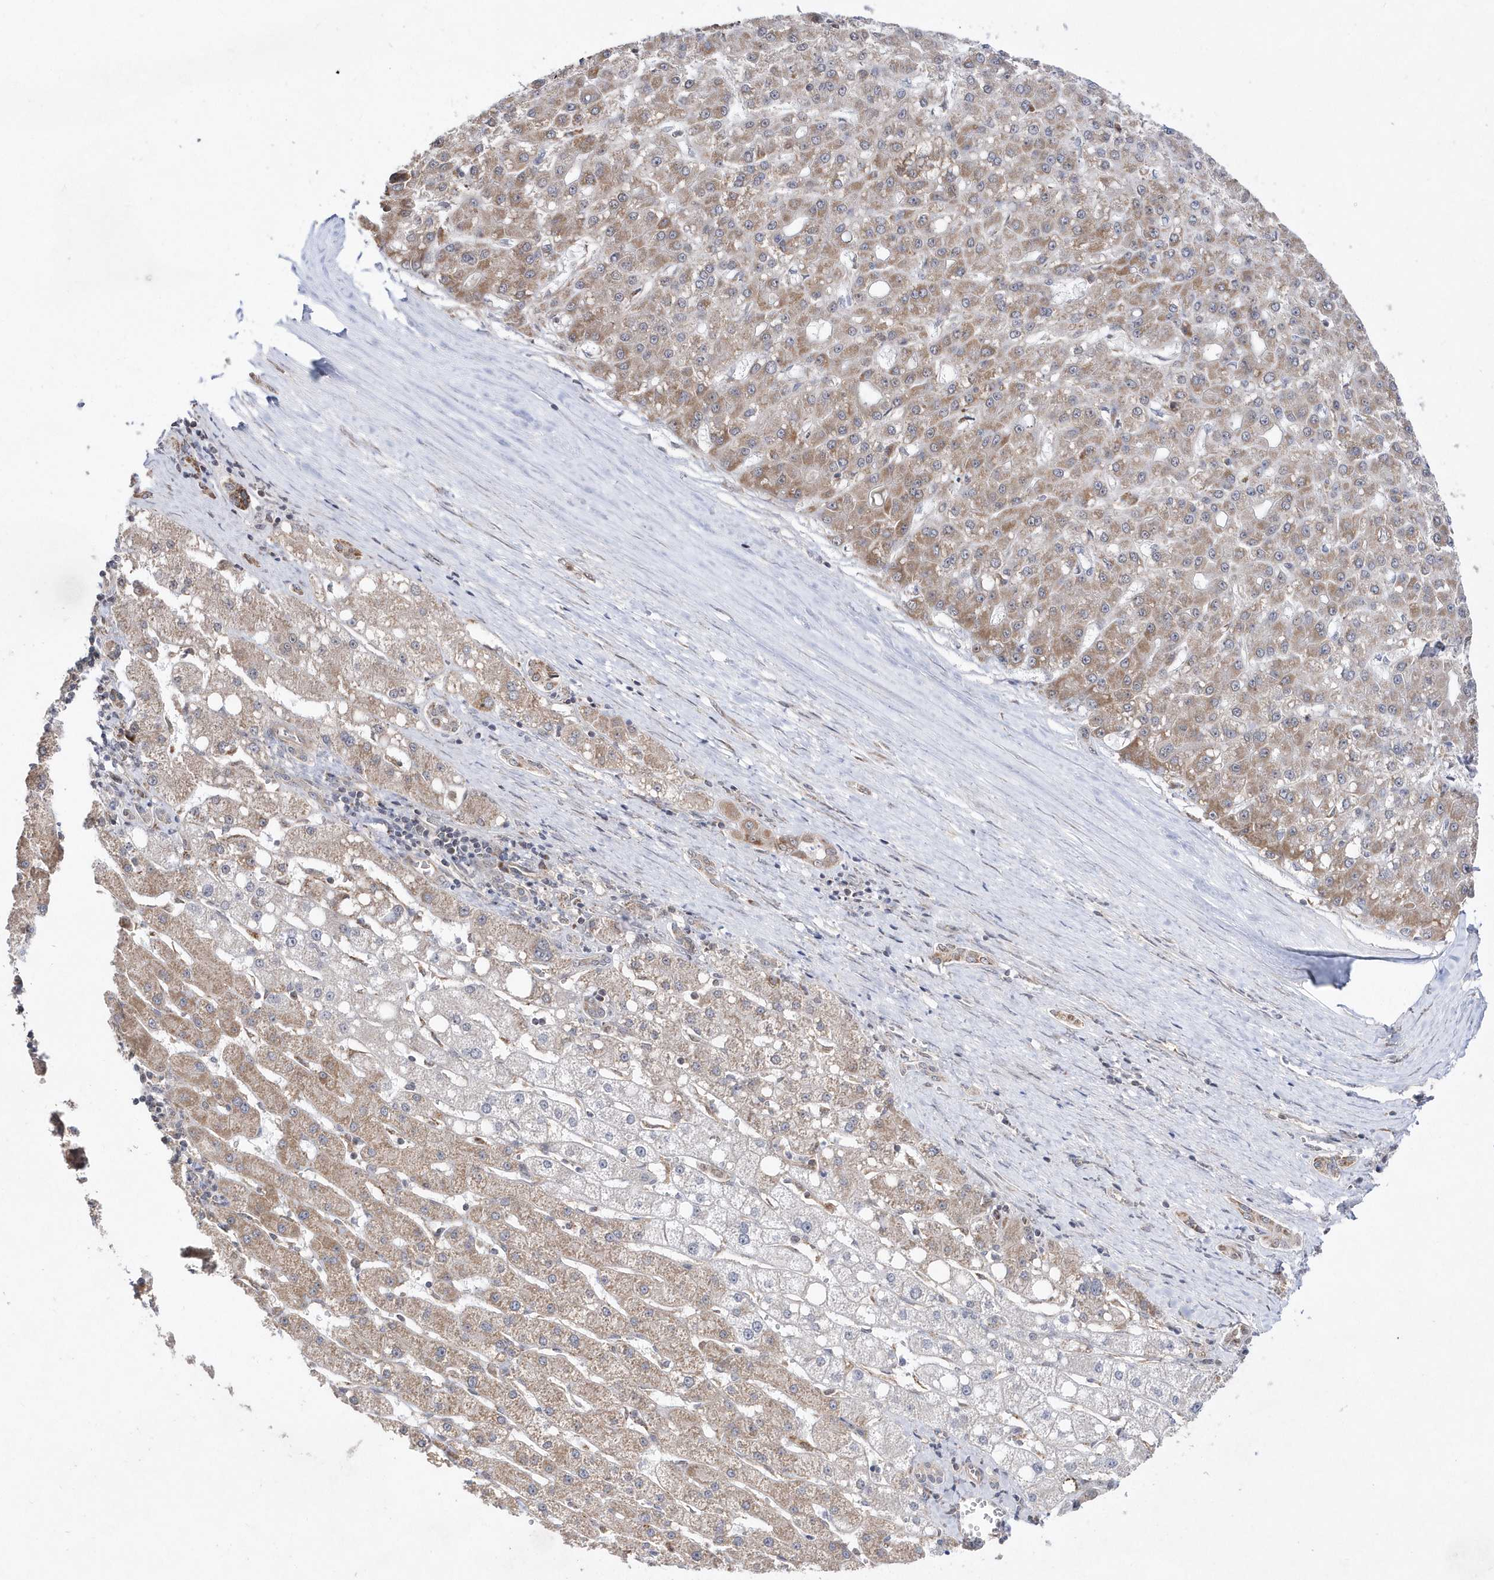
{"staining": {"intensity": "moderate", "quantity": "25%-75%", "location": "cytoplasmic/membranous"}, "tissue": "liver cancer", "cell_type": "Tumor cells", "image_type": "cancer", "snomed": [{"axis": "morphology", "description": "Carcinoma, Hepatocellular, NOS"}, {"axis": "topography", "description": "Liver"}], "caption": "DAB (3,3'-diaminobenzidine) immunohistochemical staining of human liver cancer displays moderate cytoplasmic/membranous protein expression in approximately 25%-75% of tumor cells.", "gene": "DALRD3", "patient": {"sex": "male", "age": 67}}